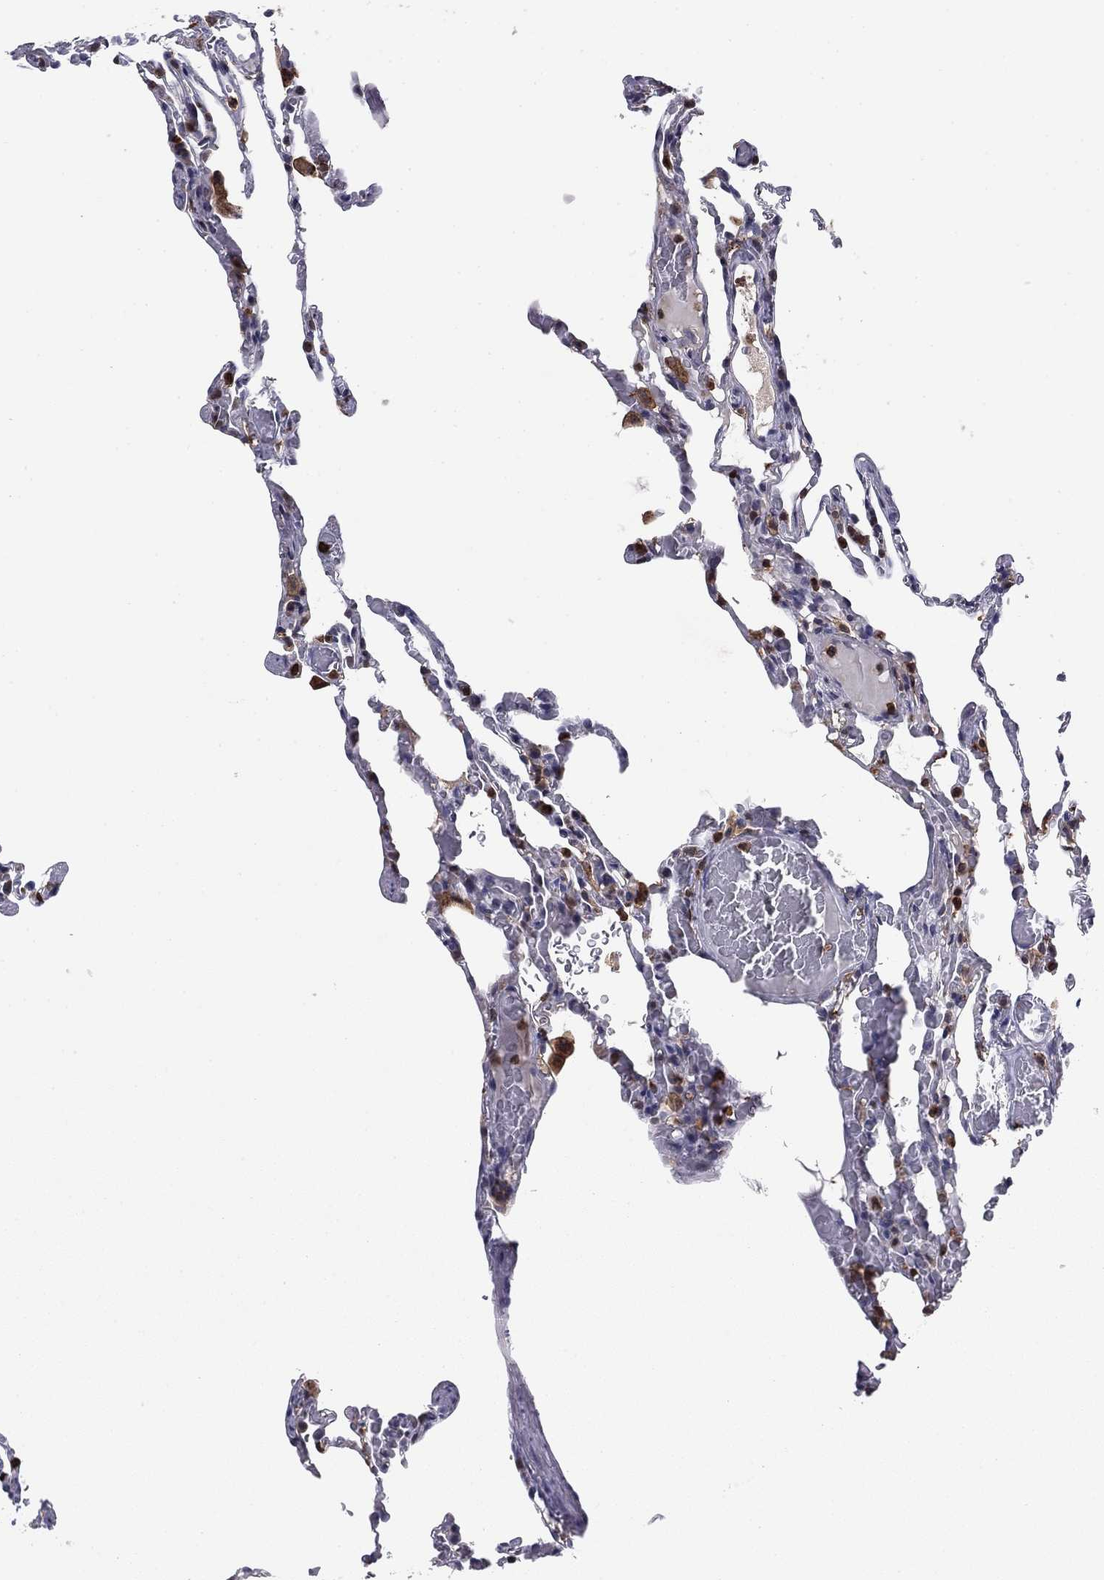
{"staining": {"intensity": "negative", "quantity": "none", "location": "none"}, "tissue": "lung", "cell_type": "Alveolar cells", "image_type": "normal", "snomed": [{"axis": "morphology", "description": "Normal tissue, NOS"}, {"axis": "topography", "description": "Lung"}], "caption": "Benign lung was stained to show a protein in brown. There is no significant positivity in alveolar cells. (Stains: DAB immunohistochemistry (IHC) with hematoxylin counter stain, Microscopy: brightfield microscopy at high magnification).", "gene": "PLCB2", "patient": {"sex": "female", "age": 43}}